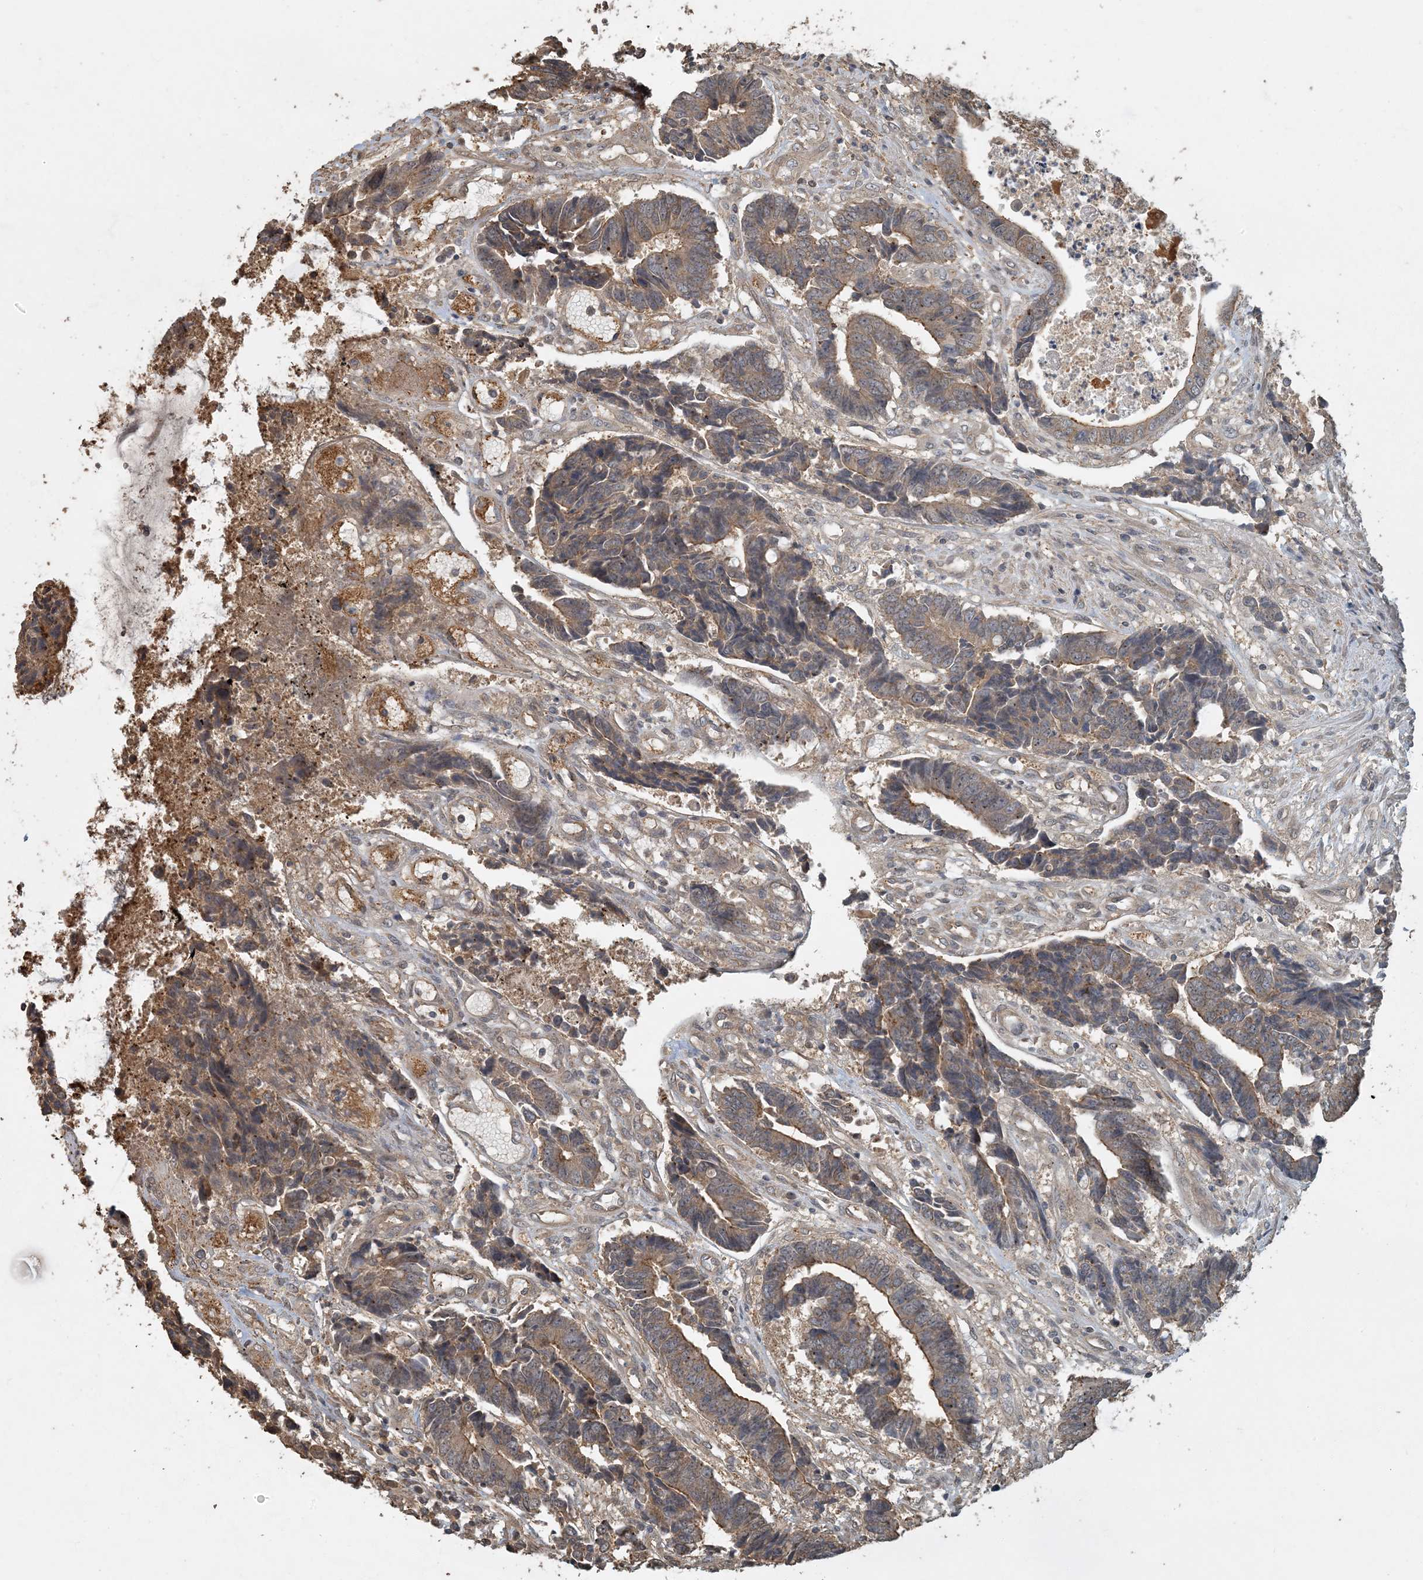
{"staining": {"intensity": "weak", "quantity": ">75%", "location": "cytoplasmic/membranous"}, "tissue": "colorectal cancer", "cell_type": "Tumor cells", "image_type": "cancer", "snomed": [{"axis": "morphology", "description": "Adenocarcinoma, NOS"}, {"axis": "topography", "description": "Rectum"}], "caption": "Tumor cells exhibit low levels of weak cytoplasmic/membranous staining in approximately >75% of cells in colorectal adenocarcinoma. The staining was performed using DAB (3,3'-diaminobenzidine) to visualize the protein expression in brown, while the nuclei were stained in blue with hematoxylin (Magnification: 20x).", "gene": "AK9", "patient": {"sex": "male", "age": 84}}